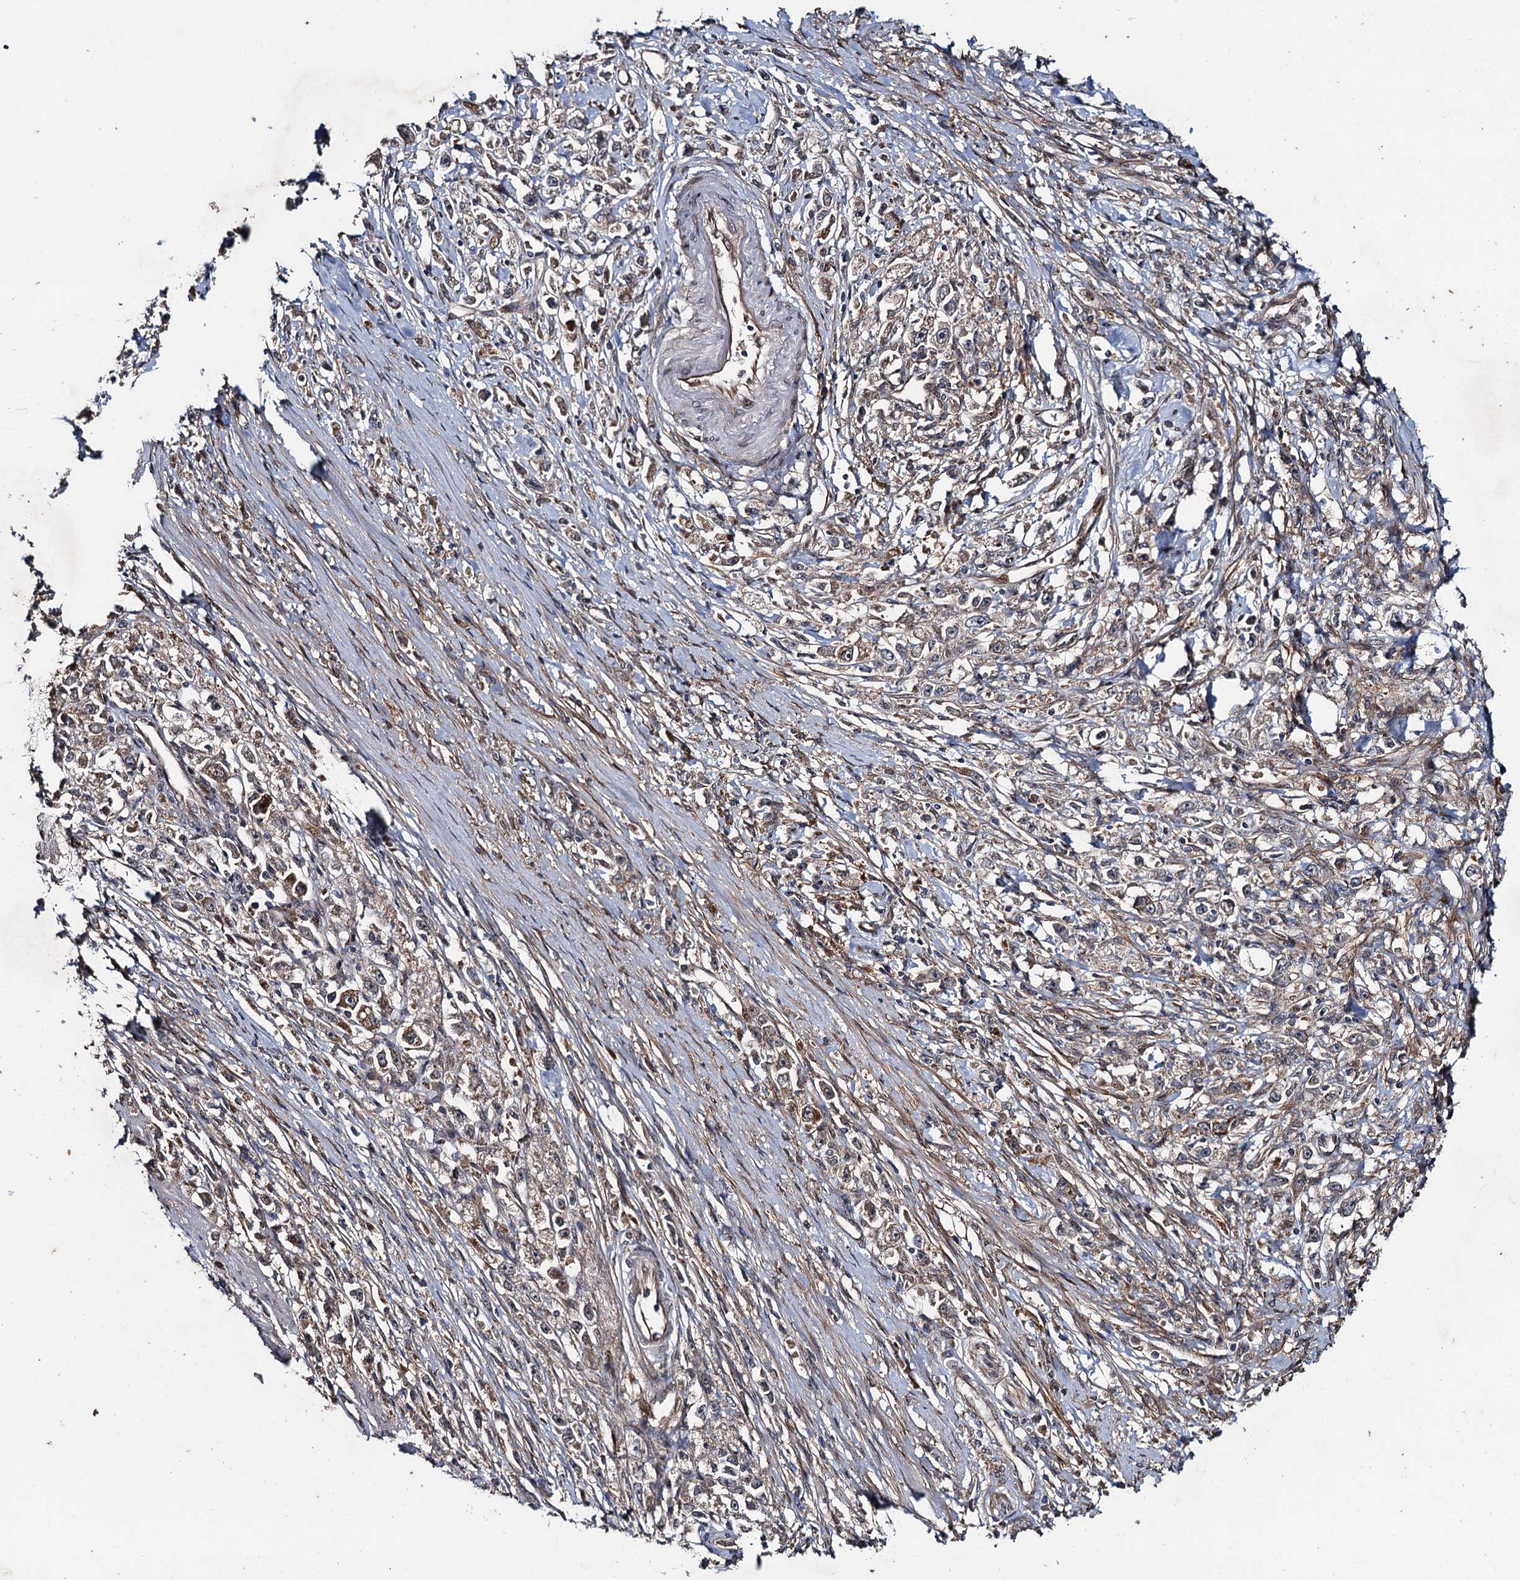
{"staining": {"intensity": "moderate", "quantity": ">75%", "location": "cytoplasmic/membranous"}, "tissue": "stomach cancer", "cell_type": "Tumor cells", "image_type": "cancer", "snomed": [{"axis": "morphology", "description": "Adenocarcinoma, NOS"}, {"axis": "topography", "description": "Stomach"}], "caption": "IHC image of stomach adenocarcinoma stained for a protein (brown), which demonstrates medium levels of moderate cytoplasmic/membranous staining in about >75% of tumor cells.", "gene": "RHOBTB1", "patient": {"sex": "female", "age": 59}}